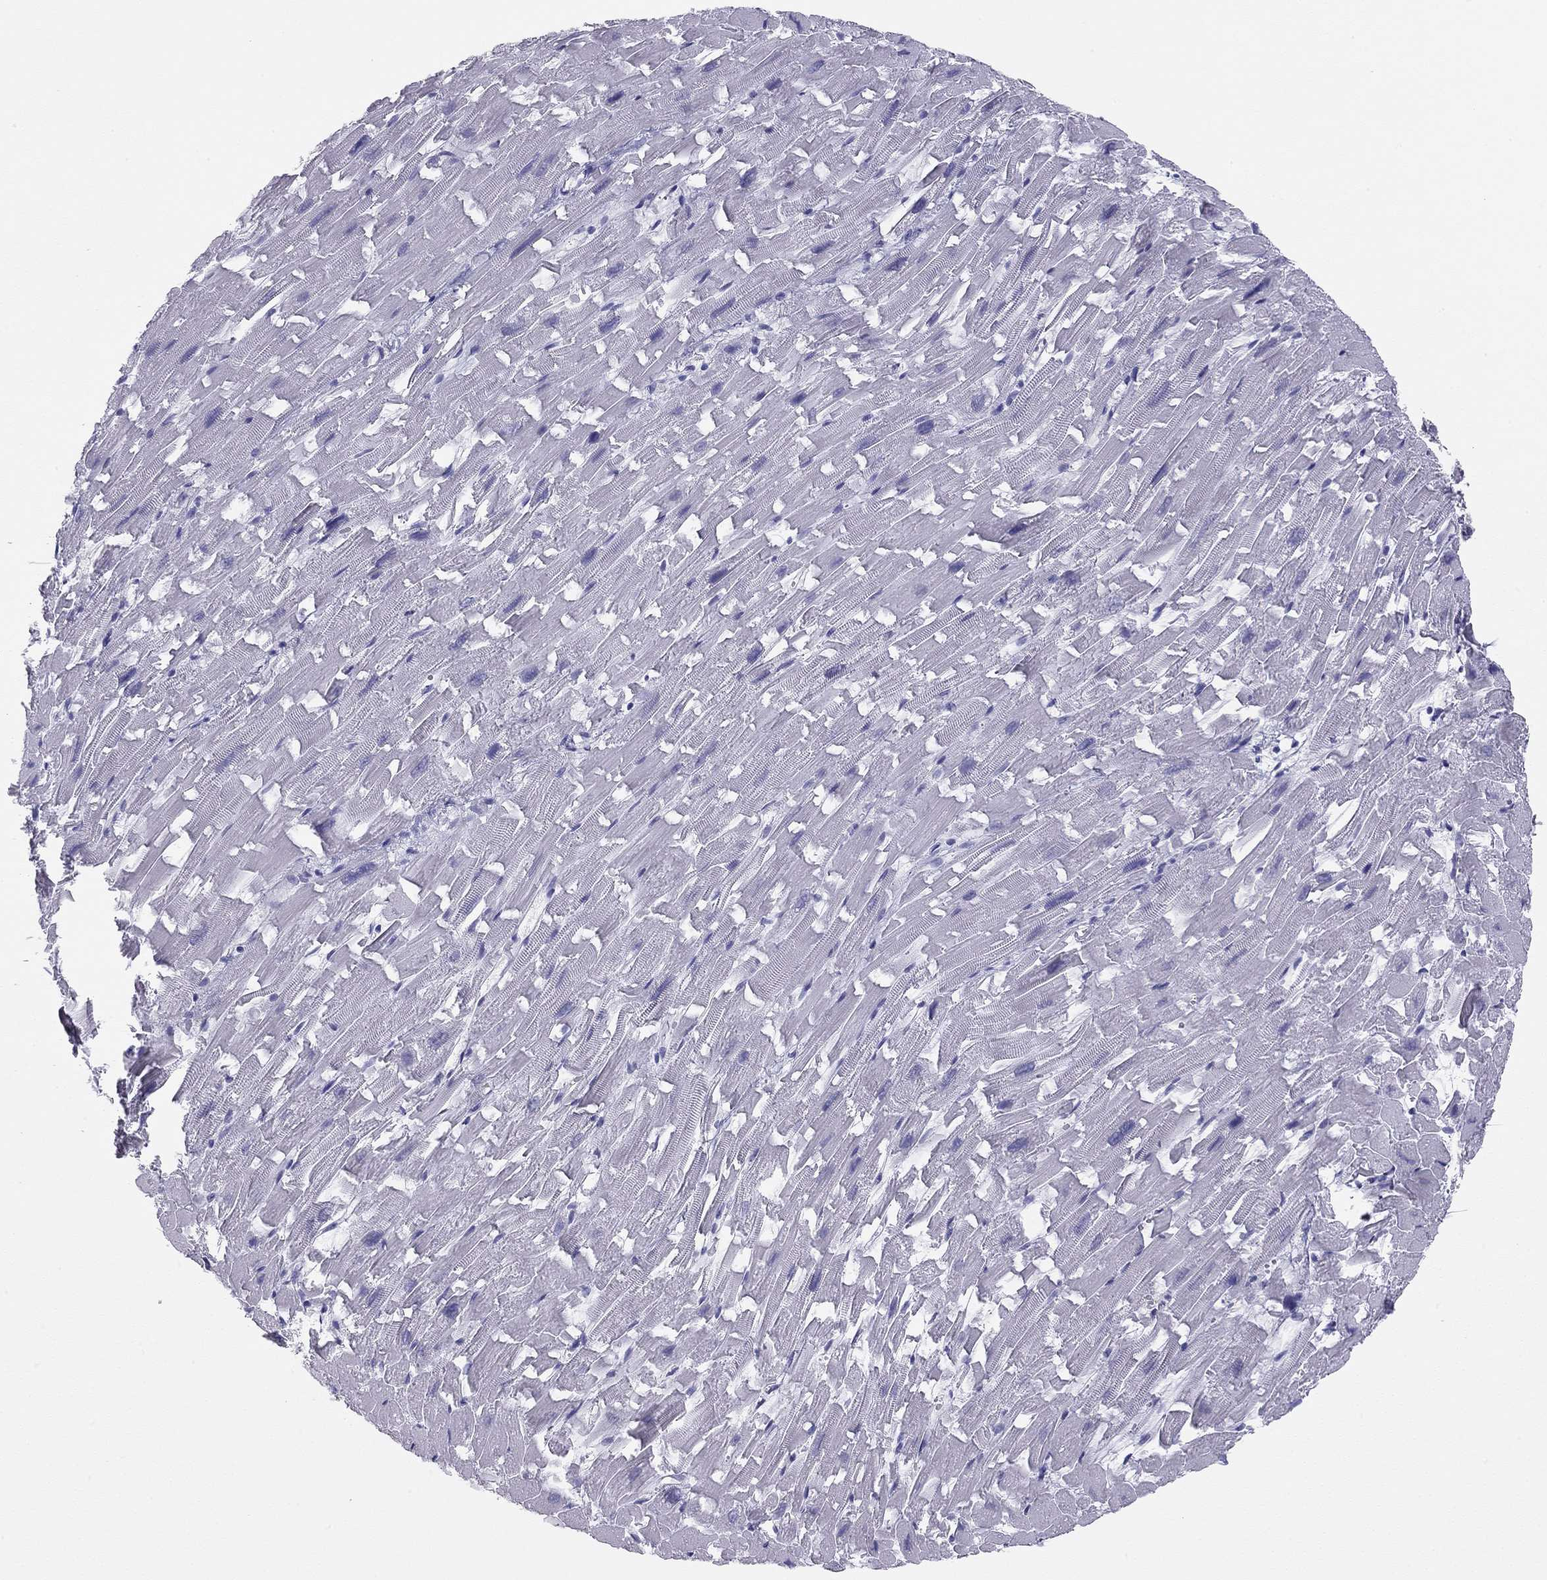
{"staining": {"intensity": "negative", "quantity": "none", "location": "none"}, "tissue": "heart muscle", "cell_type": "Cardiomyocytes", "image_type": "normal", "snomed": [{"axis": "morphology", "description": "Normal tissue, NOS"}, {"axis": "topography", "description": "Heart"}], "caption": "Cardiomyocytes show no significant expression in unremarkable heart muscle. (Stains: DAB IHC with hematoxylin counter stain, Microscopy: brightfield microscopy at high magnification).", "gene": "DOT1L", "patient": {"sex": "female", "age": 64}}